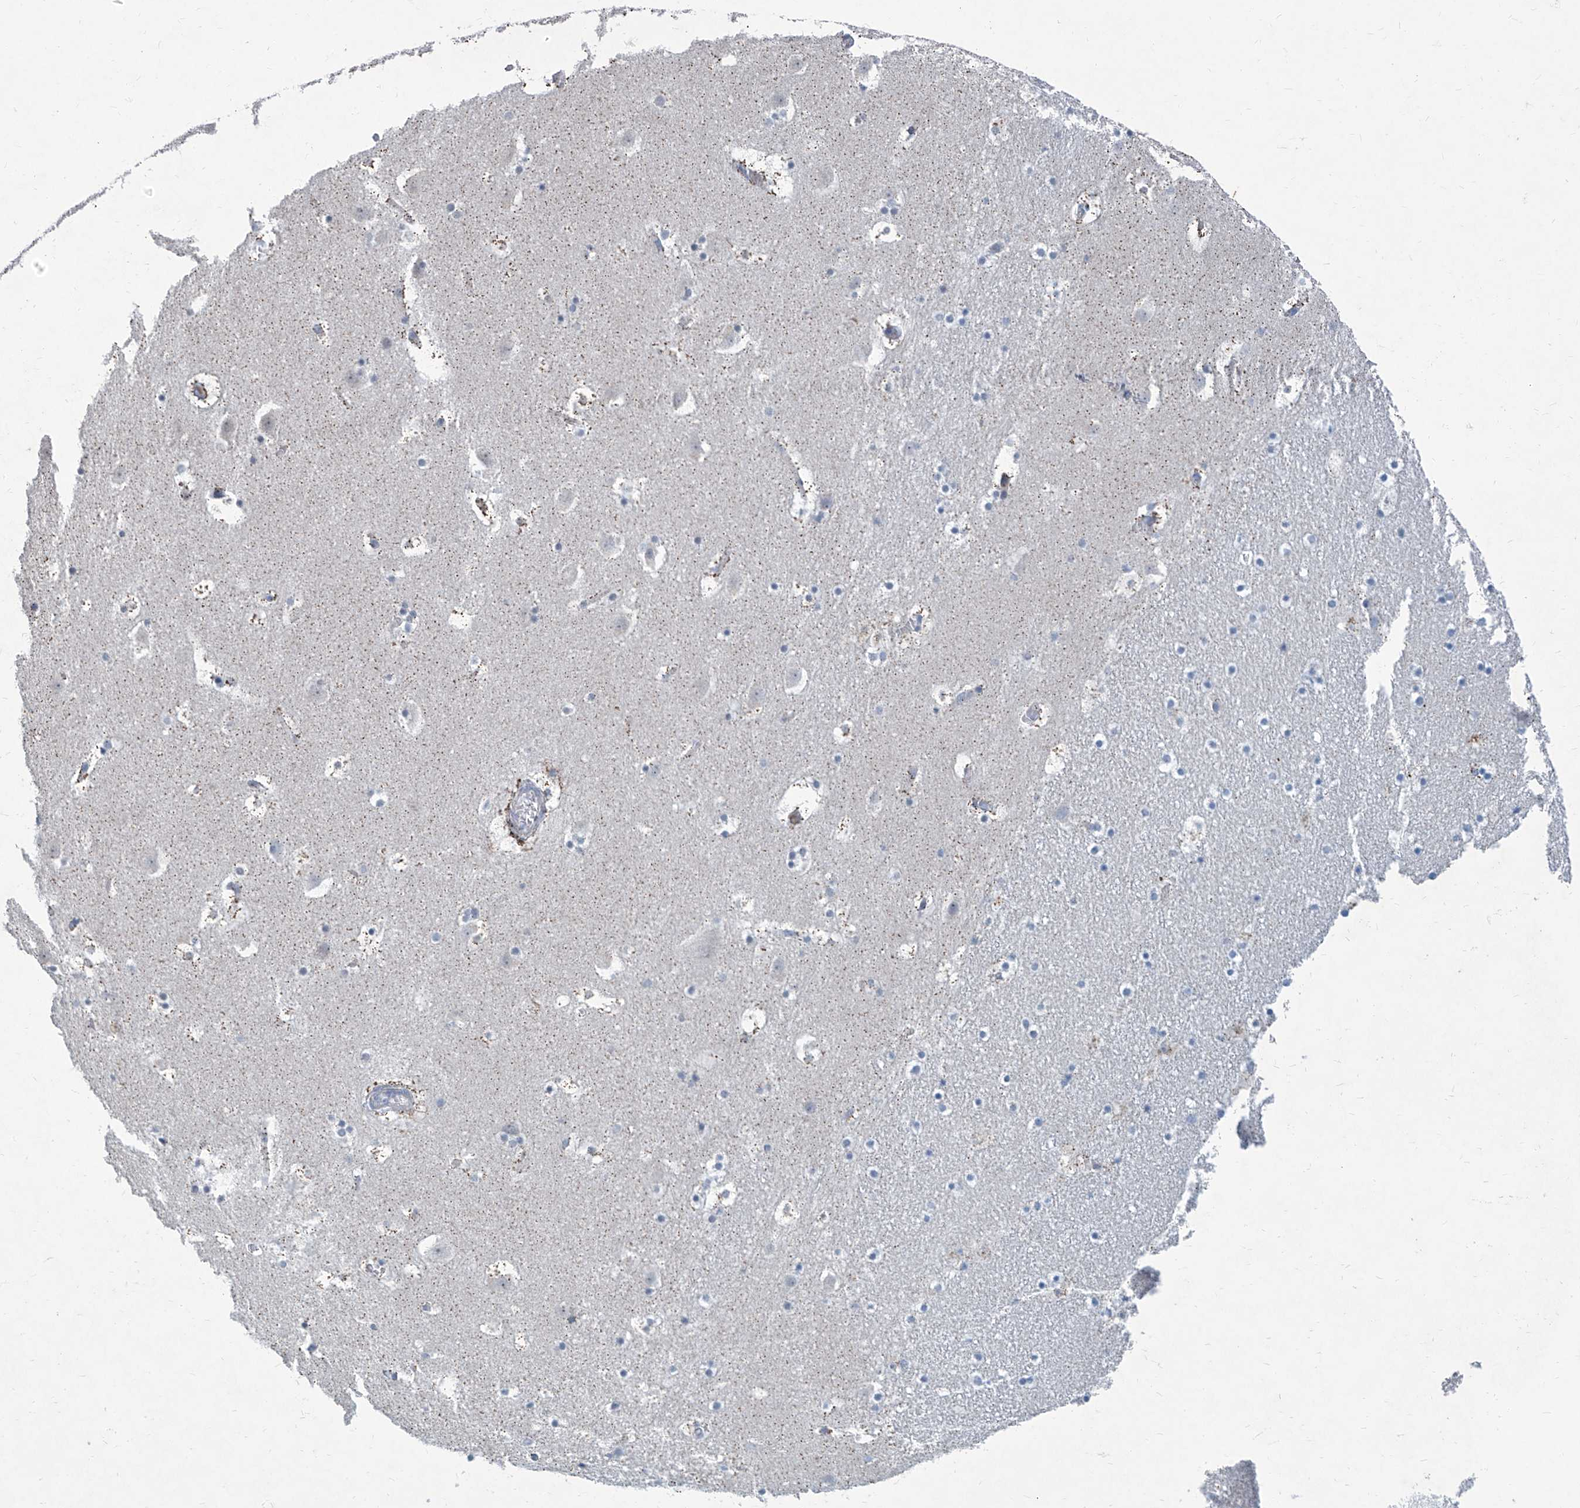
{"staining": {"intensity": "weak", "quantity": "<25%", "location": "cytoplasmic/membranous"}, "tissue": "caudate", "cell_type": "Glial cells", "image_type": "normal", "snomed": [{"axis": "morphology", "description": "Normal tissue, NOS"}, {"axis": "topography", "description": "Lateral ventricle wall"}], "caption": "High power microscopy histopathology image of an immunohistochemistry (IHC) micrograph of unremarkable caudate, revealing no significant positivity in glial cells.", "gene": "ZNF519", "patient": {"sex": "male", "age": 45}}